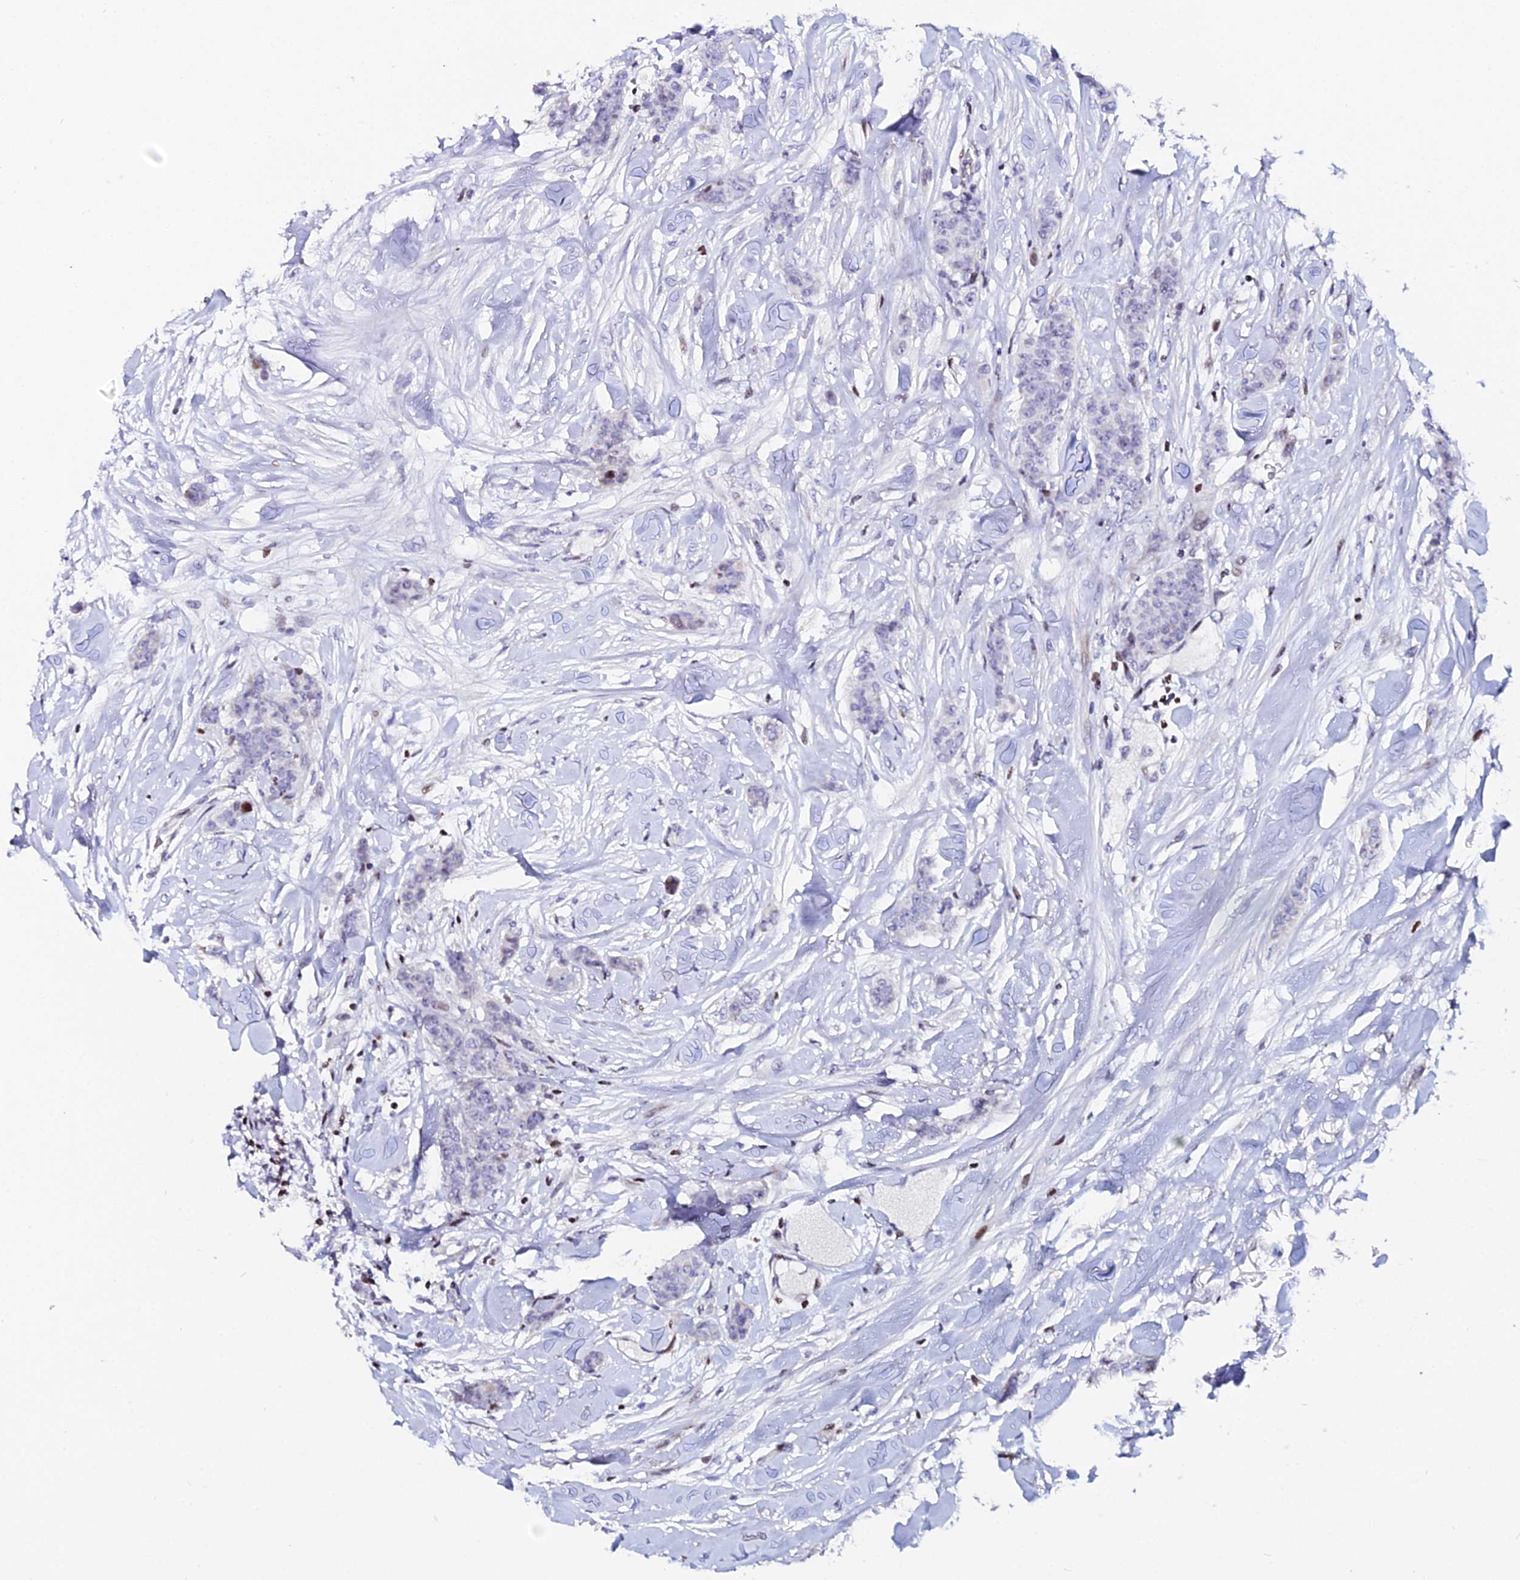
{"staining": {"intensity": "negative", "quantity": "none", "location": "none"}, "tissue": "breast cancer", "cell_type": "Tumor cells", "image_type": "cancer", "snomed": [{"axis": "morphology", "description": "Duct carcinoma"}, {"axis": "topography", "description": "Breast"}], "caption": "Intraductal carcinoma (breast) was stained to show a protein in brown. There is no significant positivity in tumor cells.", "gene": "MYNN", "patient": {"sex": "female", "age": 40}}